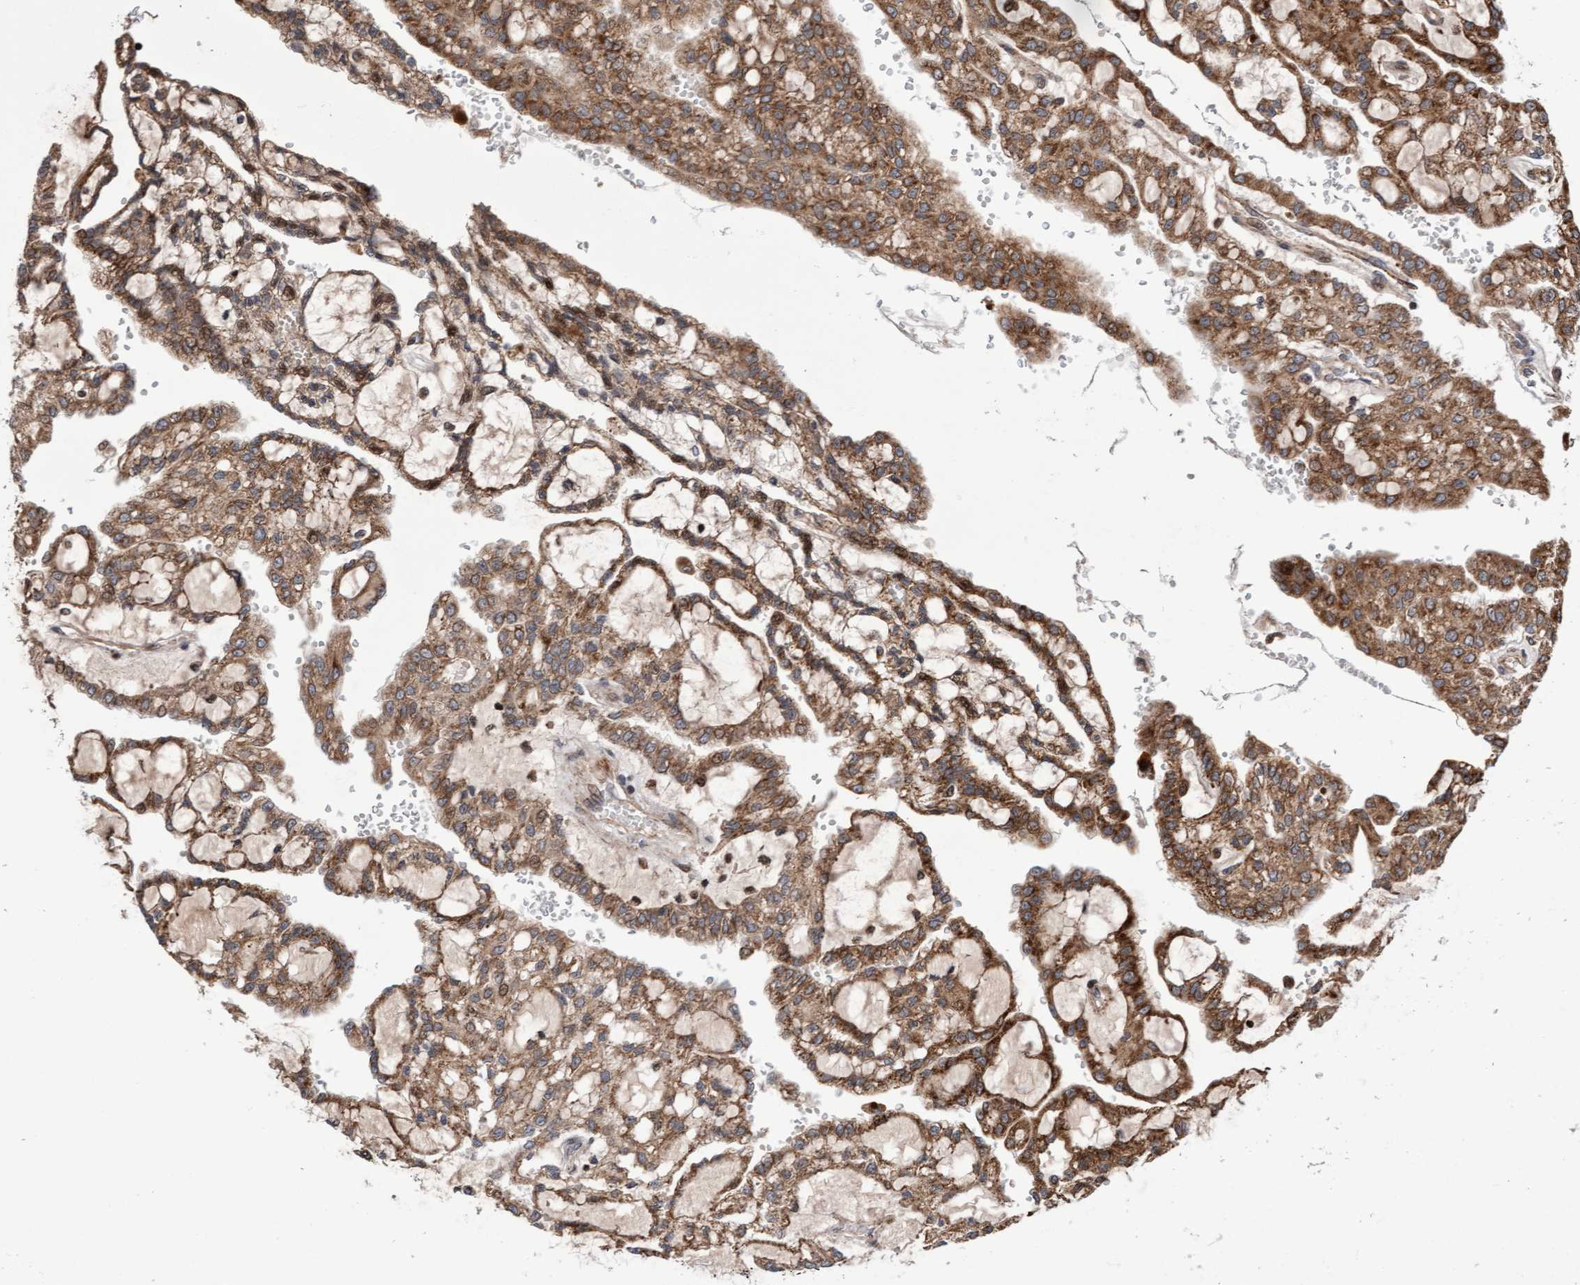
{"staining": {"intensity": "moderate", "quantity": ">75%", "location": "cytoplasmic/membranous"}, "tissue": "renal cancer", "cell_type": "Tumor cells", "image_type": "cancer", "snomed": [{"axis": "morphology", "description": "Adenocarcinoma, NOS"}, {"axis": "topography", "description": "Kidney"}], "caption": "Immunohistochemical staining of renal cancer (adenocarcinoma) exhibits moderate cytoplasmic/membranous protein staining in approximately >75% of tumor cells.", "gene": "PECR", "patient": {"sex": "male", "age": 63}}